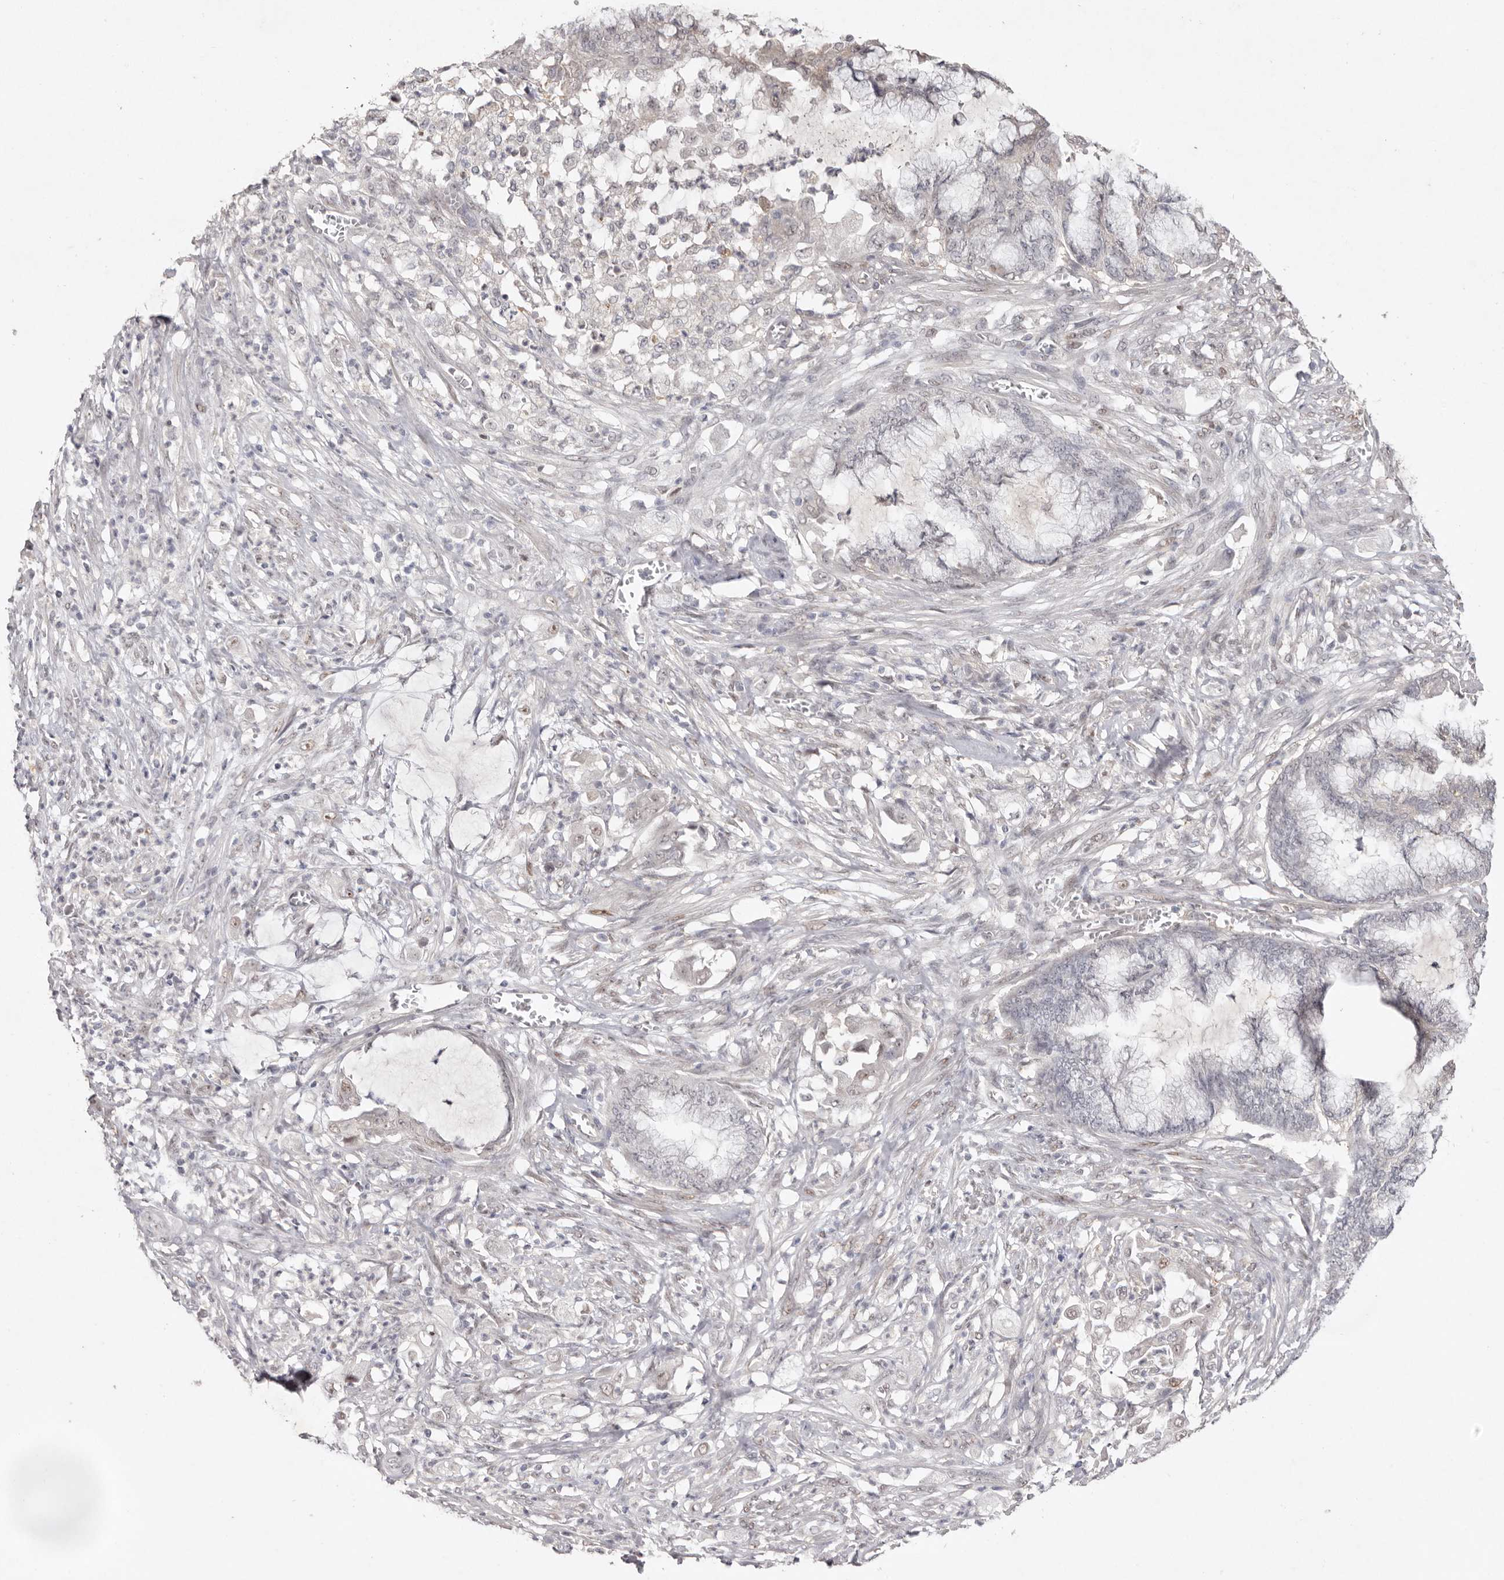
{"staining": {"intensity": "weak", "quantity": "<25%", "location": "cytoplasmic/membranous,nuclear"}, "tissue": "endometrial cancer", "cell_type": "Tumor cells", "image_type": "cancer", "snomed": [{"axis": "morphology", "description": "Adenocarcinoma, NOS"}, {"axis": "topography", "description": "Endometrium"}], "caption": "DAB (3,3'-diaminobenzidine) immunohistochemical staining of human endometrial adenocarcinoma reveals no significant expression in tumor cells.", "gene": "TADA1", "patient": {"sex": "female", "age": 86}}